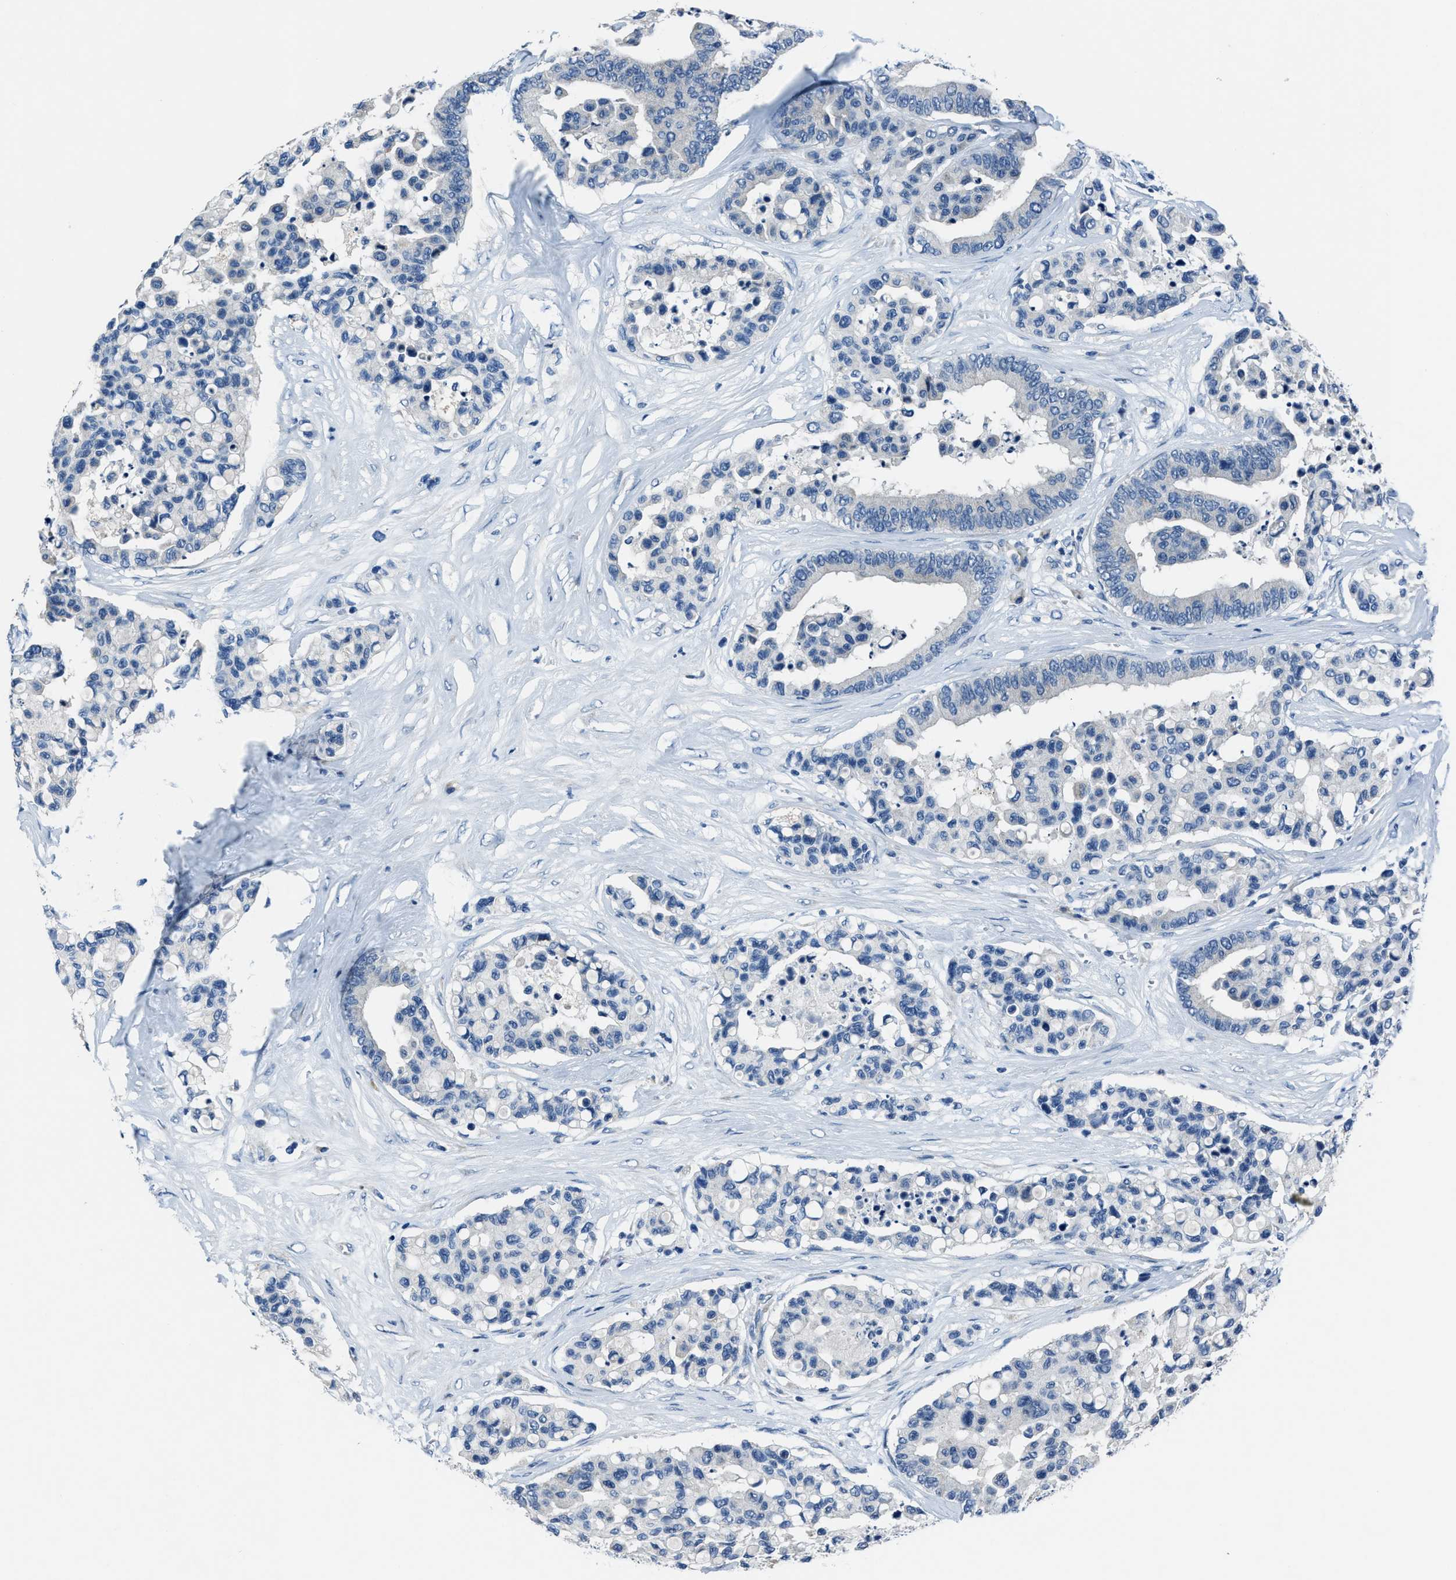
{"staining": {"intensity": "negative", "quantity": "none", "location": "none"}, "tissue": "colorectal cancer", "cell_type": "Tumor cells", "image_type": "cancer", "snomed": [{"axis": "morphology", "description": "Adenocarcinoma, NOS"}, {"axis": "topography", "description": "Colon"}], "caption": "IHC micrograph of neoplastic tissue: human colorectal adenocarcinoma stained with DAB (3,3'-diaminobenzidine) exhibits no significant protein expression in tumor cells.", "gene": "ADAM2", "patient": {"sex": "male", "age": 82}}